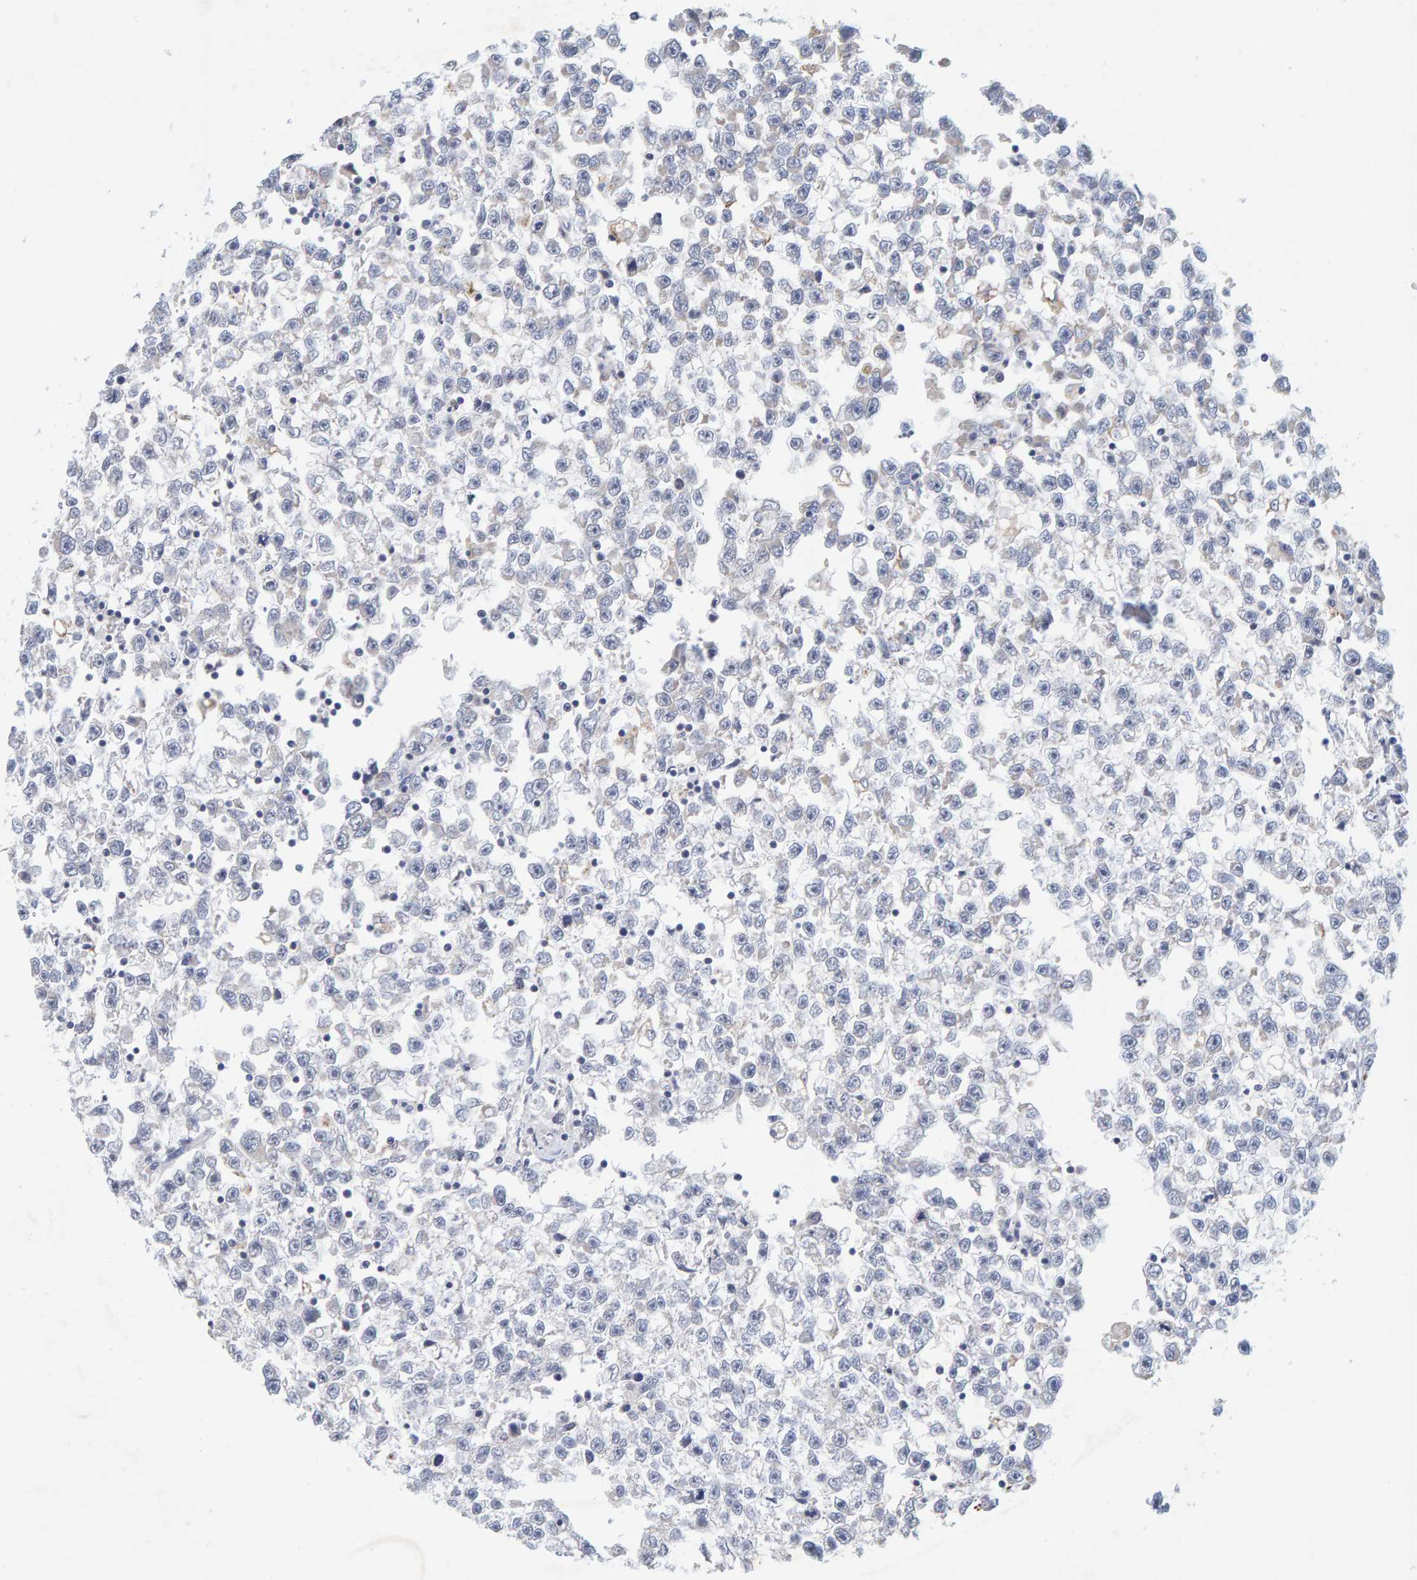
{"staining": {"intensity": "negative", "quantity": "none", "location": "none"}, "tissue": "testis cancer", "cell_type": "Tumor cells", "image_type": "cancer", "snomed": [{"axis": "morphology", "description": "Seminoma, NOS"}, {"axis": "morphology", "description": "Carcinoma, Embryonal, NOS"}, {"axis": "topography", "description": "Testis"}], "caption": "IHC micrograph of human seminoma (testis) stained for a protein (brown), which displays no expression in tumor cells.", "gene": "SGPL1", "patient": {"sex": "male", "age": 51}}